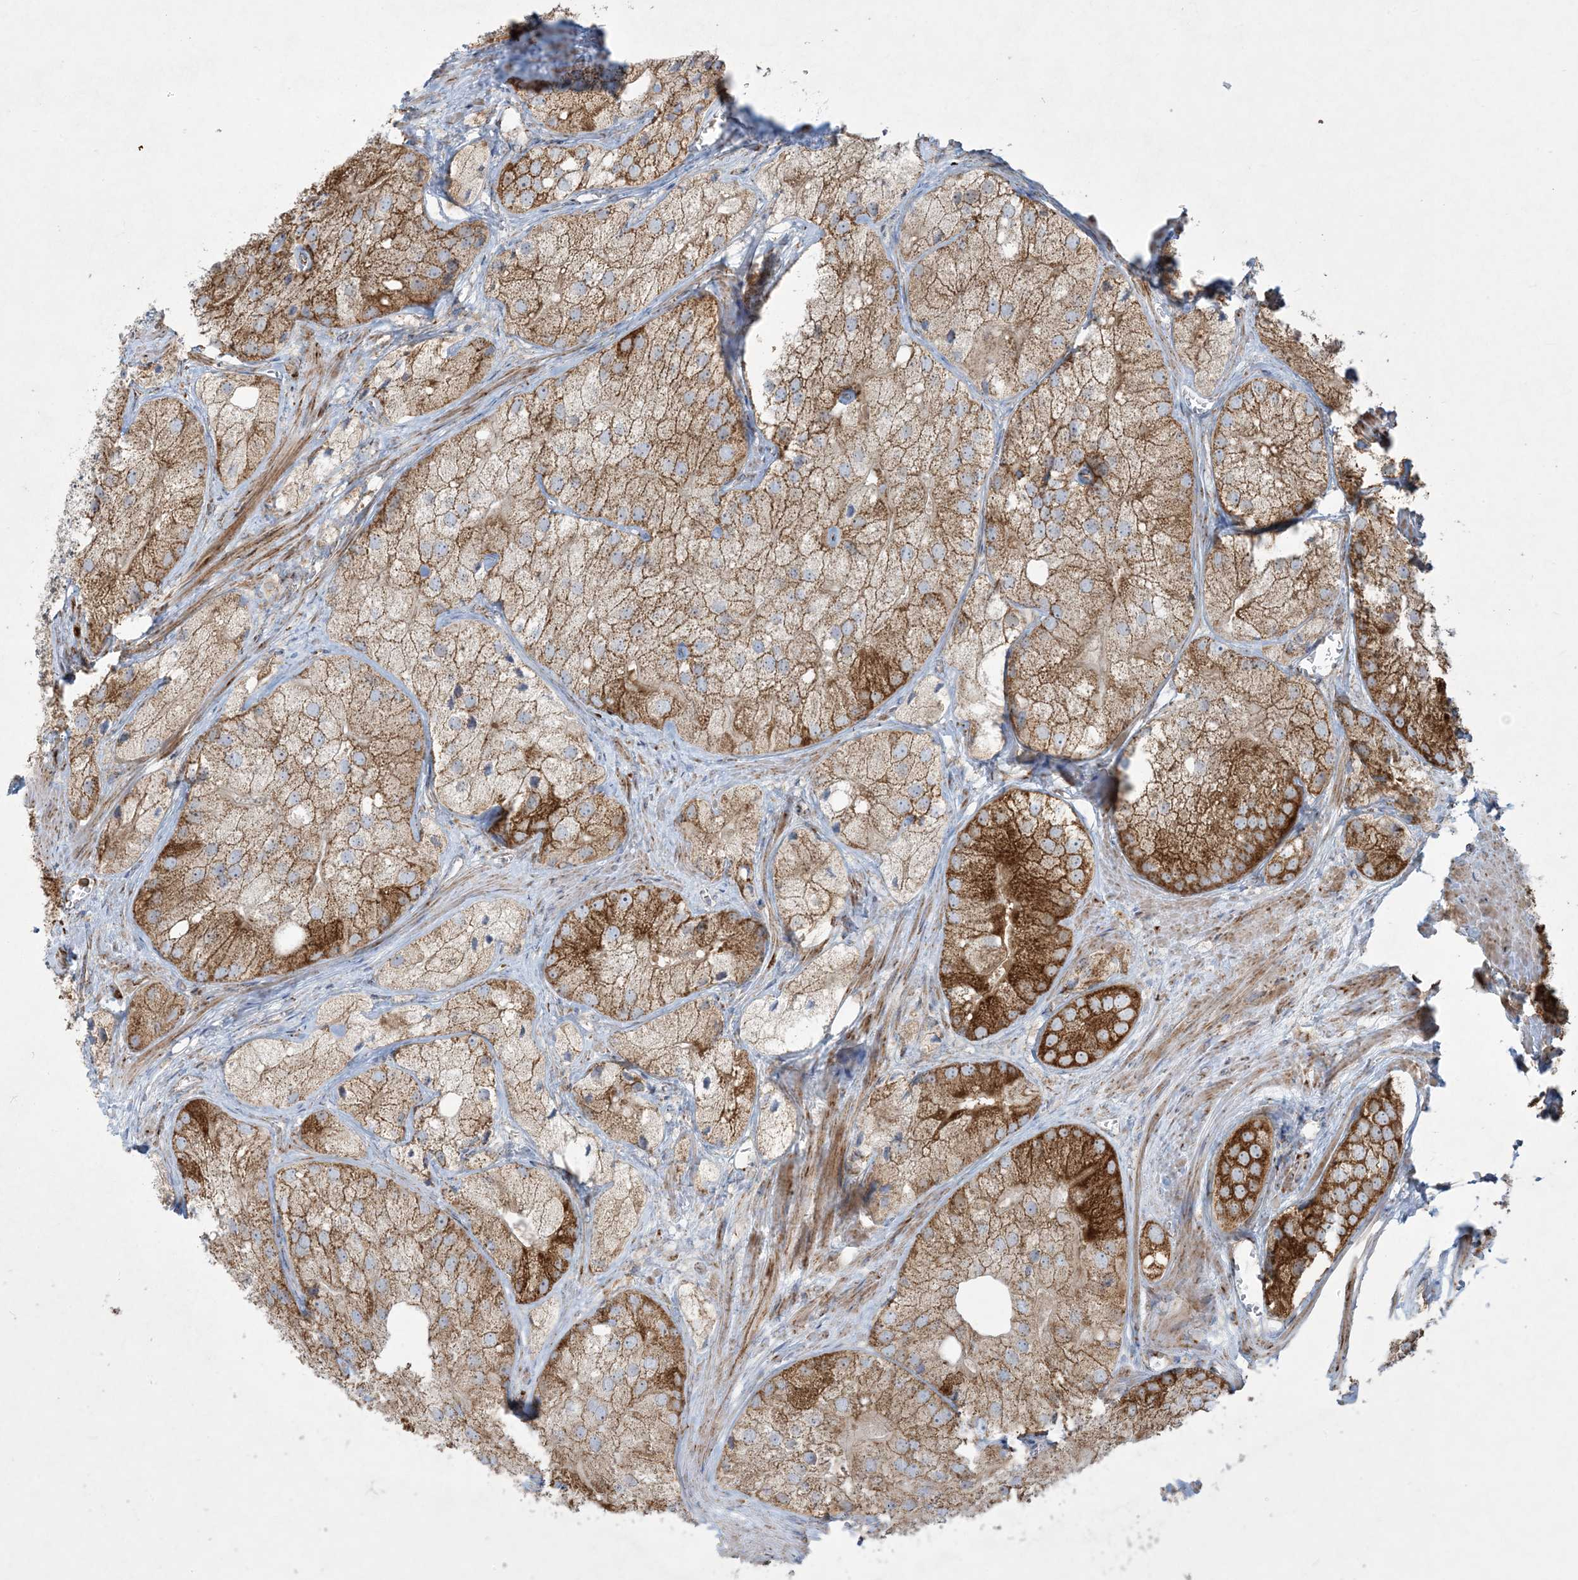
{"staining": {"intensity": "moderate", "quantity": ">75%", "location": "cytoplasmic/membranous"}, "tissue": "prostate cancer", "cell_type": "Tumor cells", "image_type": "cancer", "snomed": [{"axis": "morphology", "description": "Adenocarcinoma, Low grade"}, {"axis": "topography", "description": "Prostate"}], "caption": "Tumor cells exhibit moderate cytoplasmic/membranous positivity in approximately >75% of cells in prostate cancer (low-grade adenocarcinoma).", "gene": "BEND4", "patient": {"sex": "male", "age": 69}}